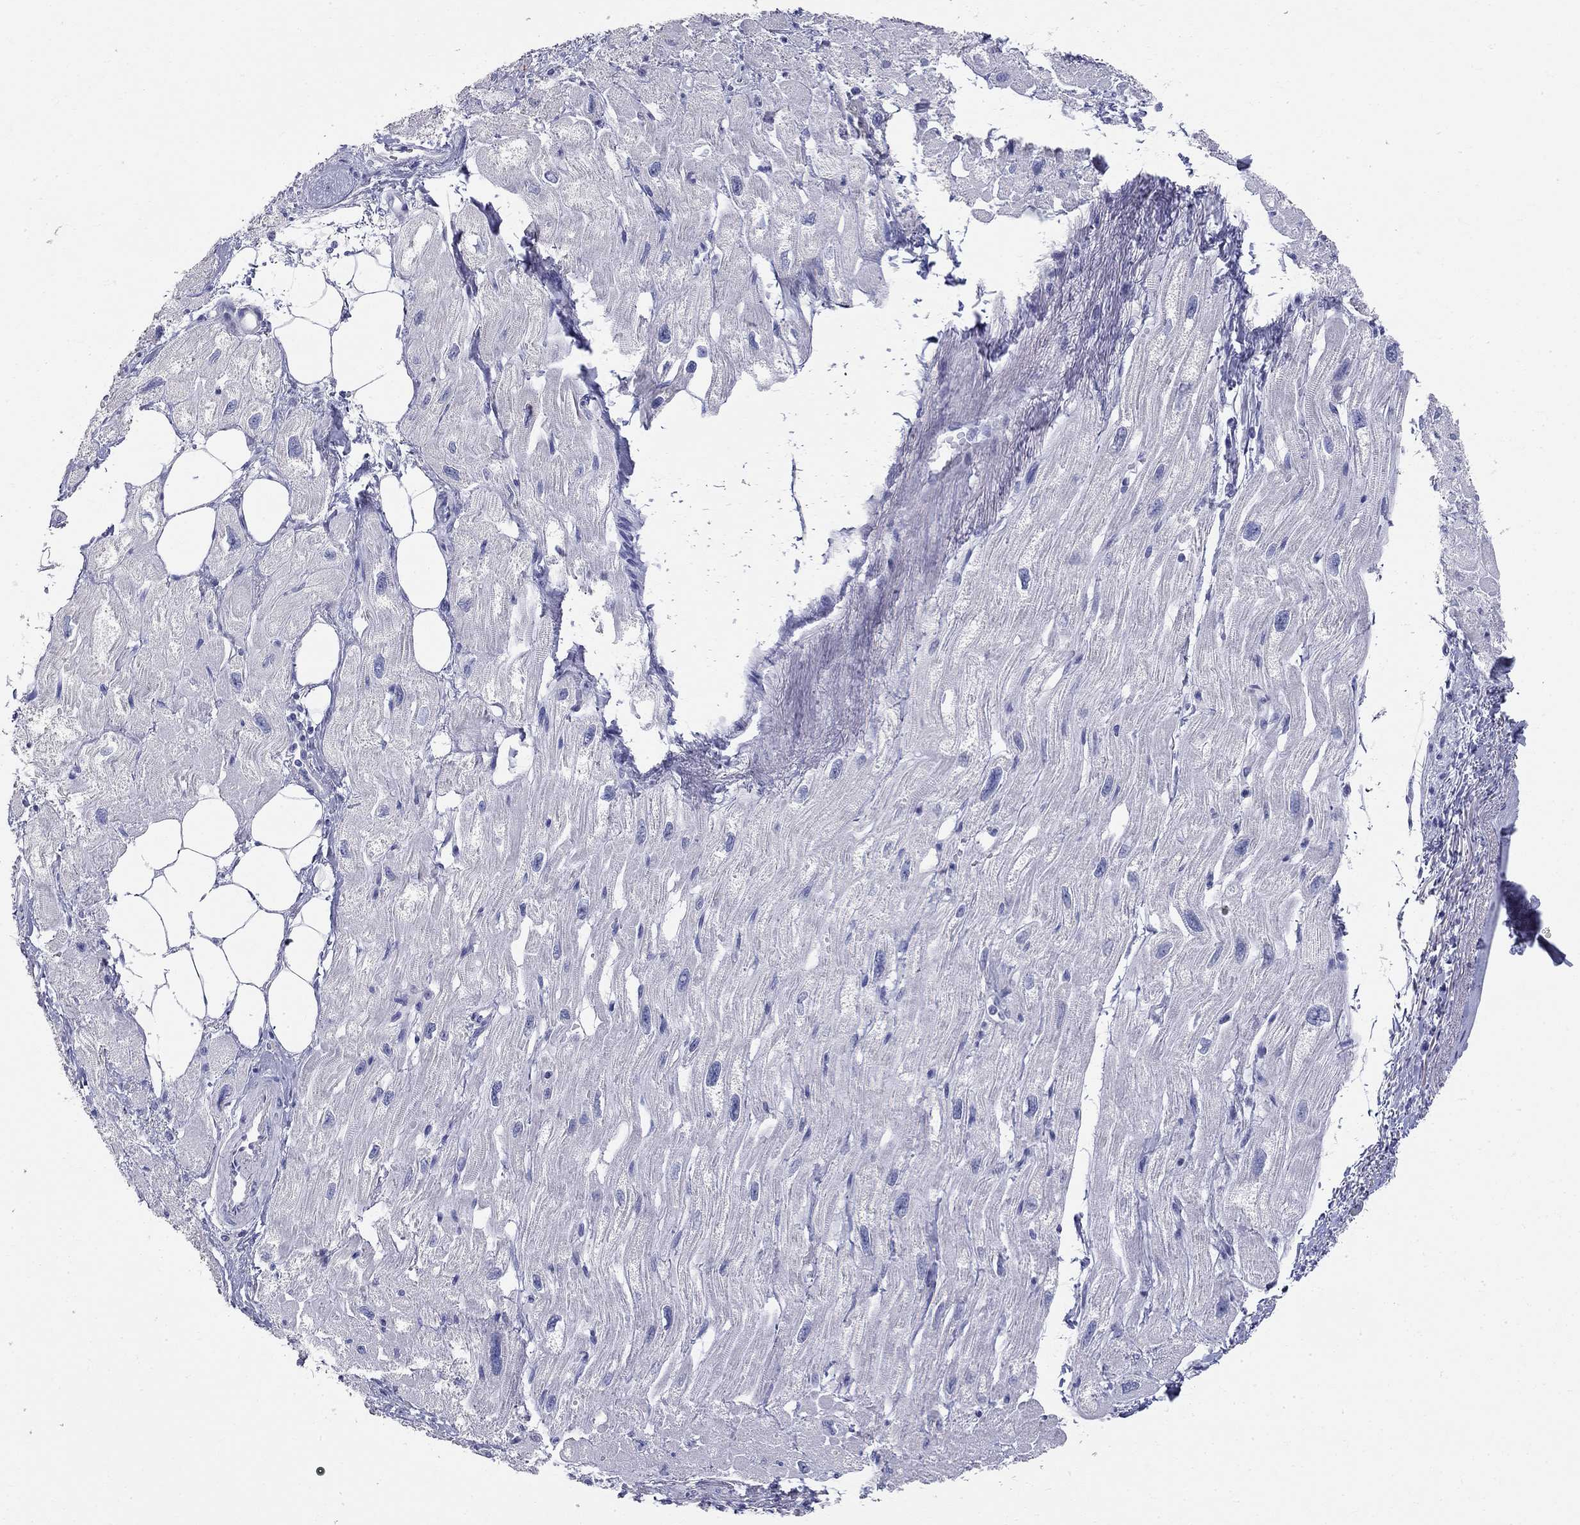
{"staining": {"intensity": "negative", "quantity": "none", "location": "none"}, "tissue": "heart muscle", "cell_type": "Cardiomyocytes", "image_type": "normal", "snomed": [{"axis": "morphology", "description": "Normal tissue, NOS"}, {"axis": "topography", "description": "Heart"}], "caption": "IHC photomicrograph of normal heart muscle: heart muscle stained with DAB reveals no significant protein staining in cardiomyocytes.", "gene": "PHOX2B", "patient": {"sex": "male", "age": 66}}